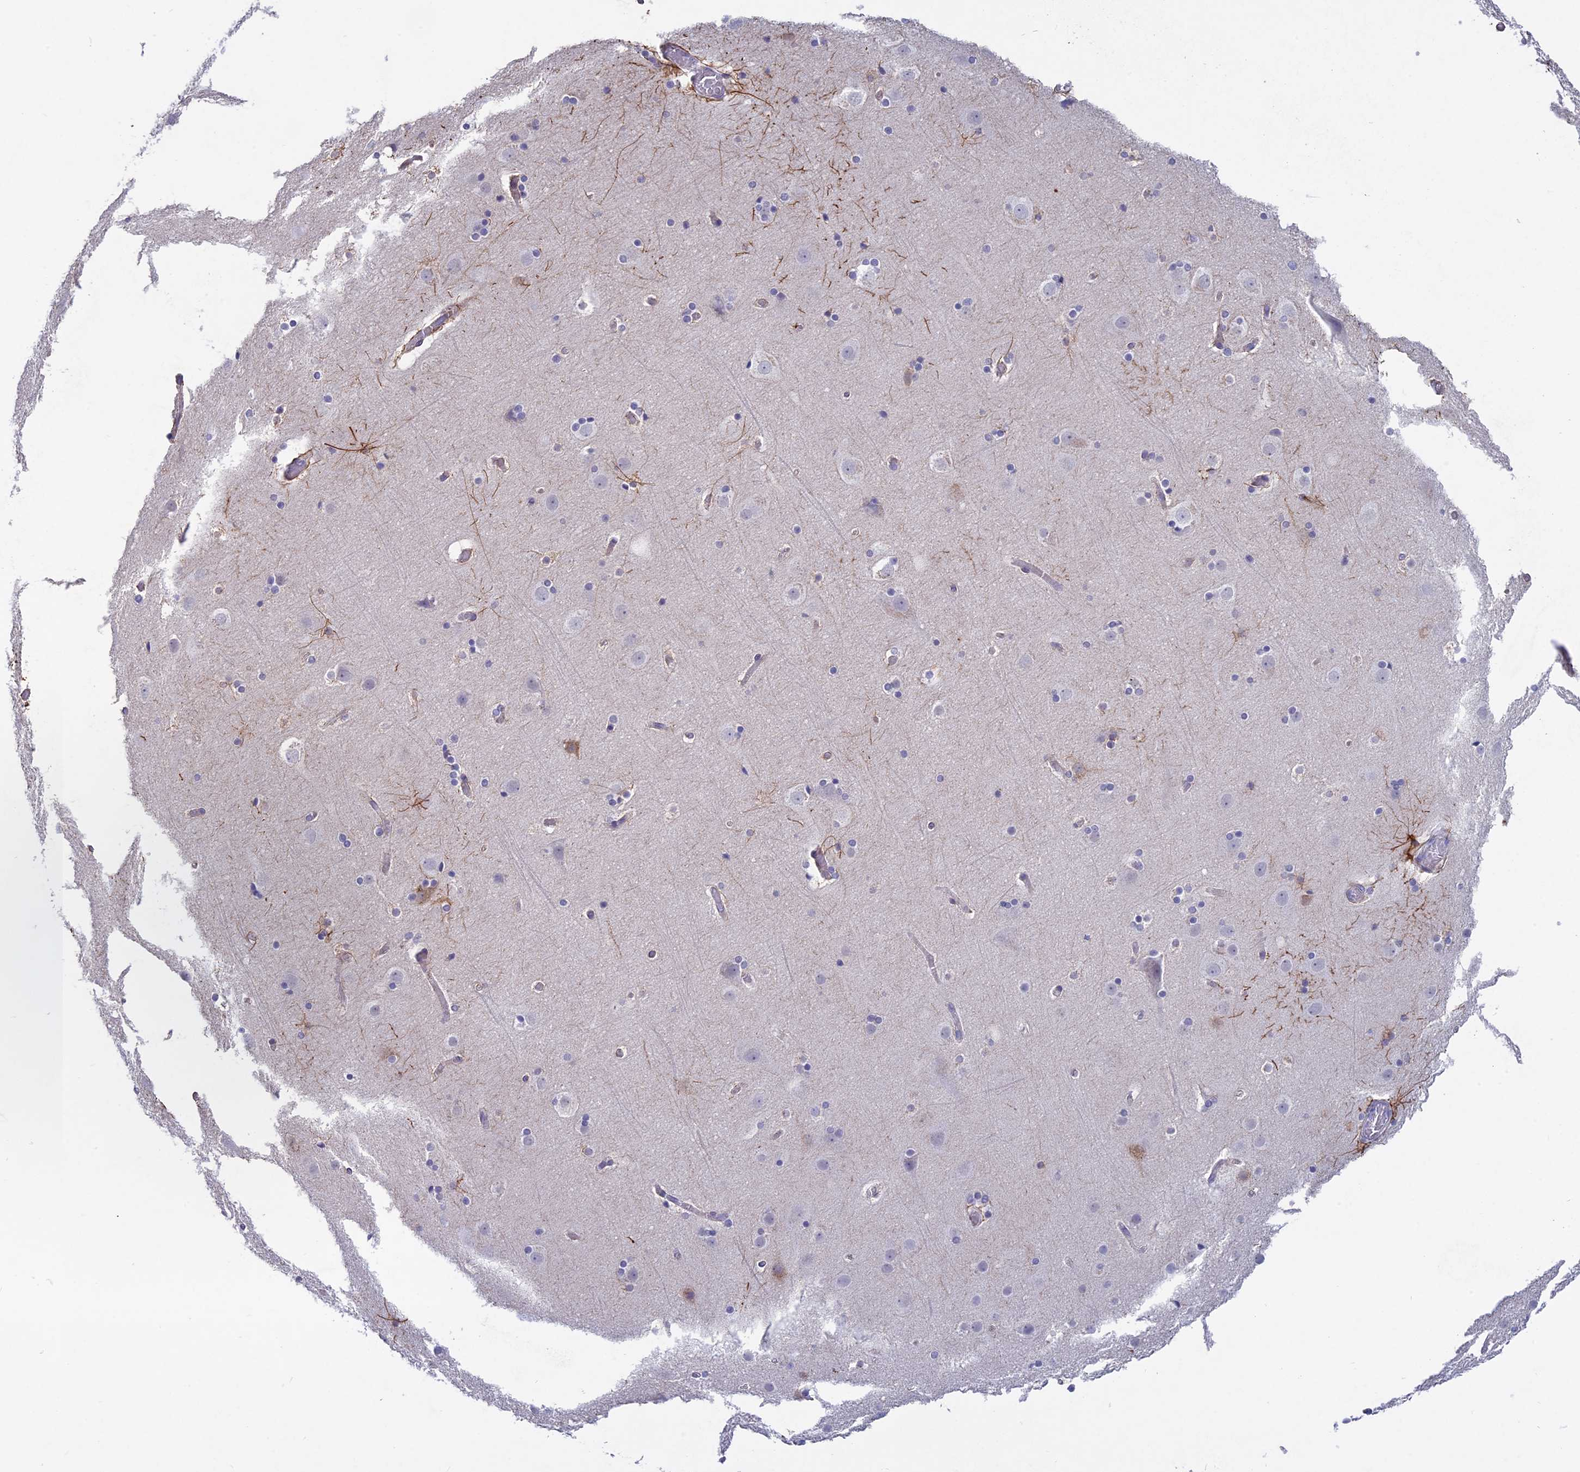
{"staining": {"intensity": "negative", "quantity": "none", "location": "none"}, "tissue": "cerebral cortex", "cell_type": "Endothelial cells", "image_type": "normal", "snomed": [{"axis": "morphology", "description": "Normal tissue, NOS"}, {"axis": "topography", "description": "Cerebral cortex"}], "caption": "IHC image of unremarkable cerebral cortex stained for a protein (brown), which demonstrates no staining in endothelial cells. The staining was performed using DAB to visualize the protein expression in brown, while the nuclei were stained in blue with hematoxylin (Magnification: 20x).", "gene": "MYO5B", "patient": {"sex": "male", "age": 57}}